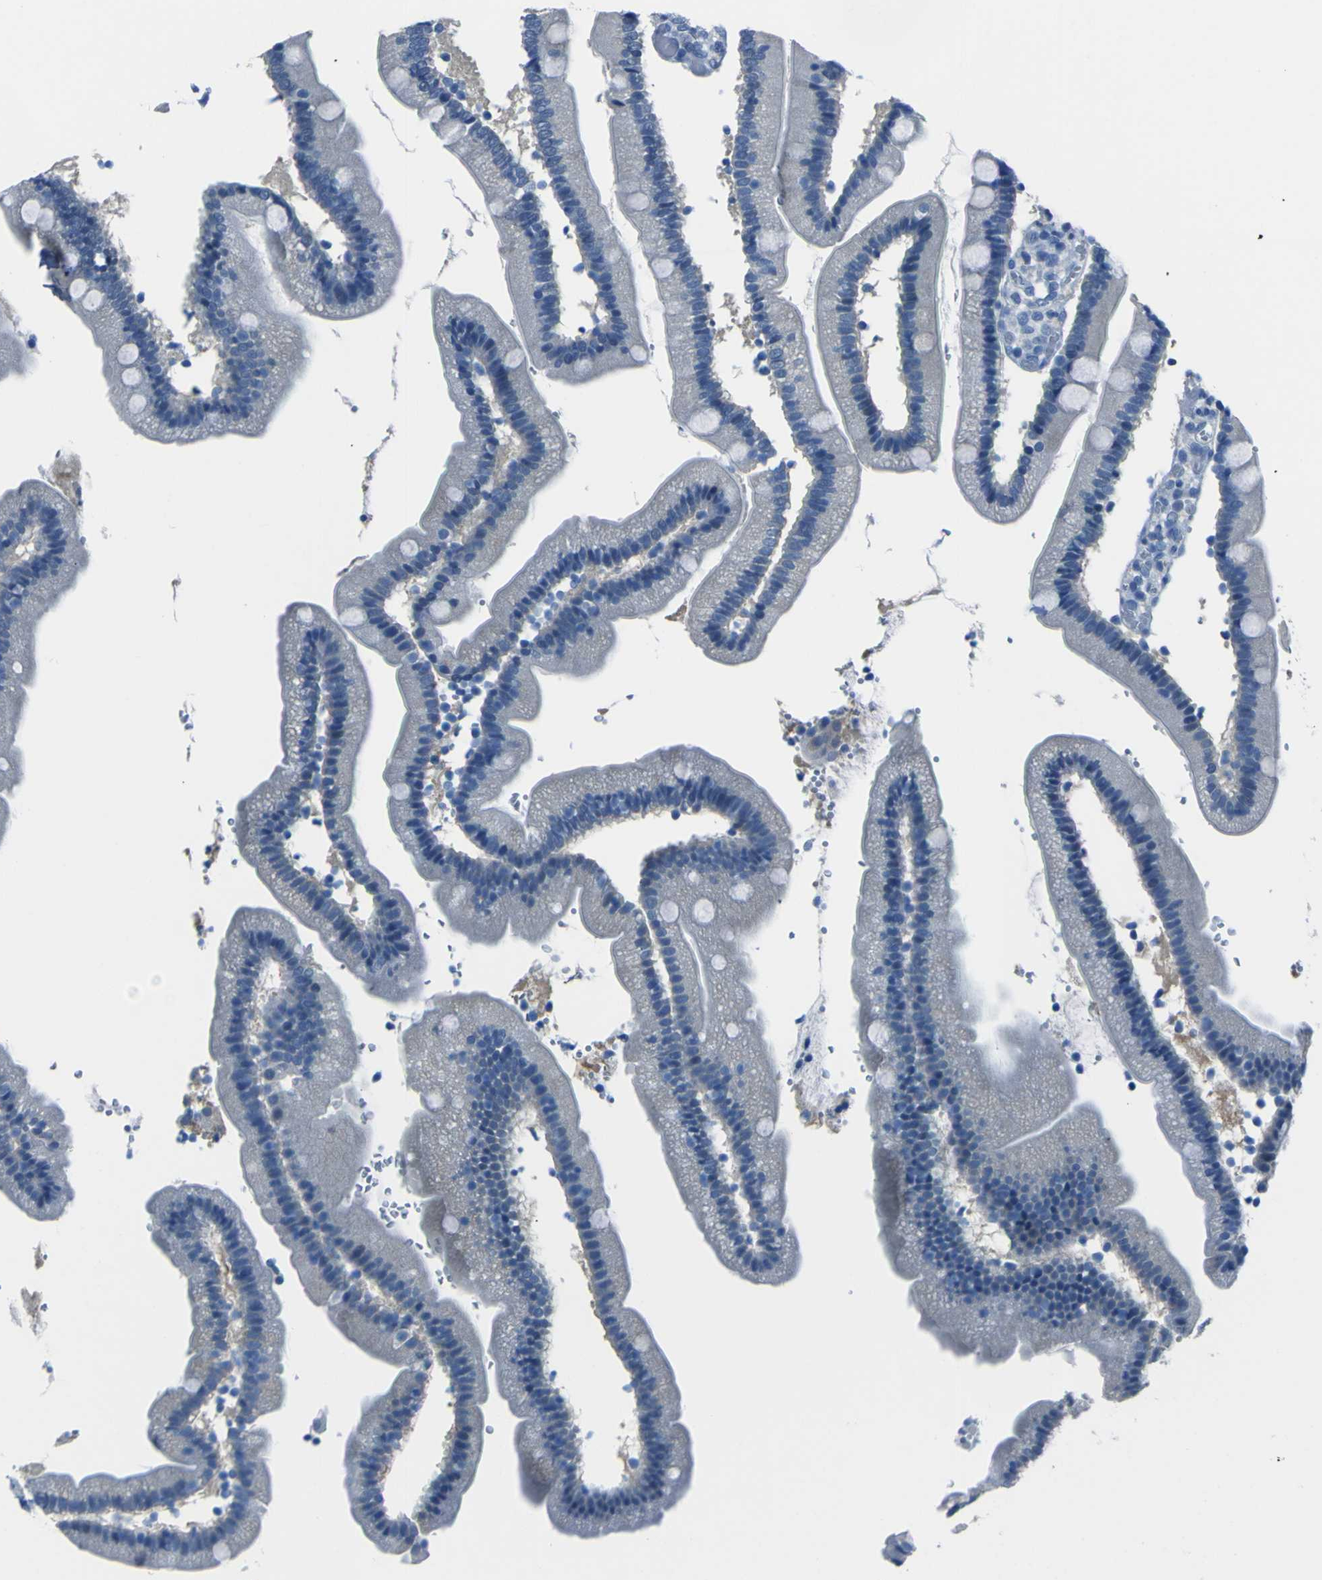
{"staining": {"intensity": "negative", "quantity": "none", "location": "none"}, "tissue": "duodenum", "cell_type": "Glandular cells", "image_type": "normal", "snomed": [{"axis": "morphology", "description": "Normal tissue, NOS"}, {"axis": "topography", "description": "Duodenum"}], "caption": "High power microscopy photomicrograph of an IHC histopathology image of unremarkable duodenum, revealing no significant staining in glandular cells. (DAB (3,3'-diaminobenzidine) IHC, high magnification).", "gene": "PHKG1", "patient": {"sex": "male", "age": 66}}